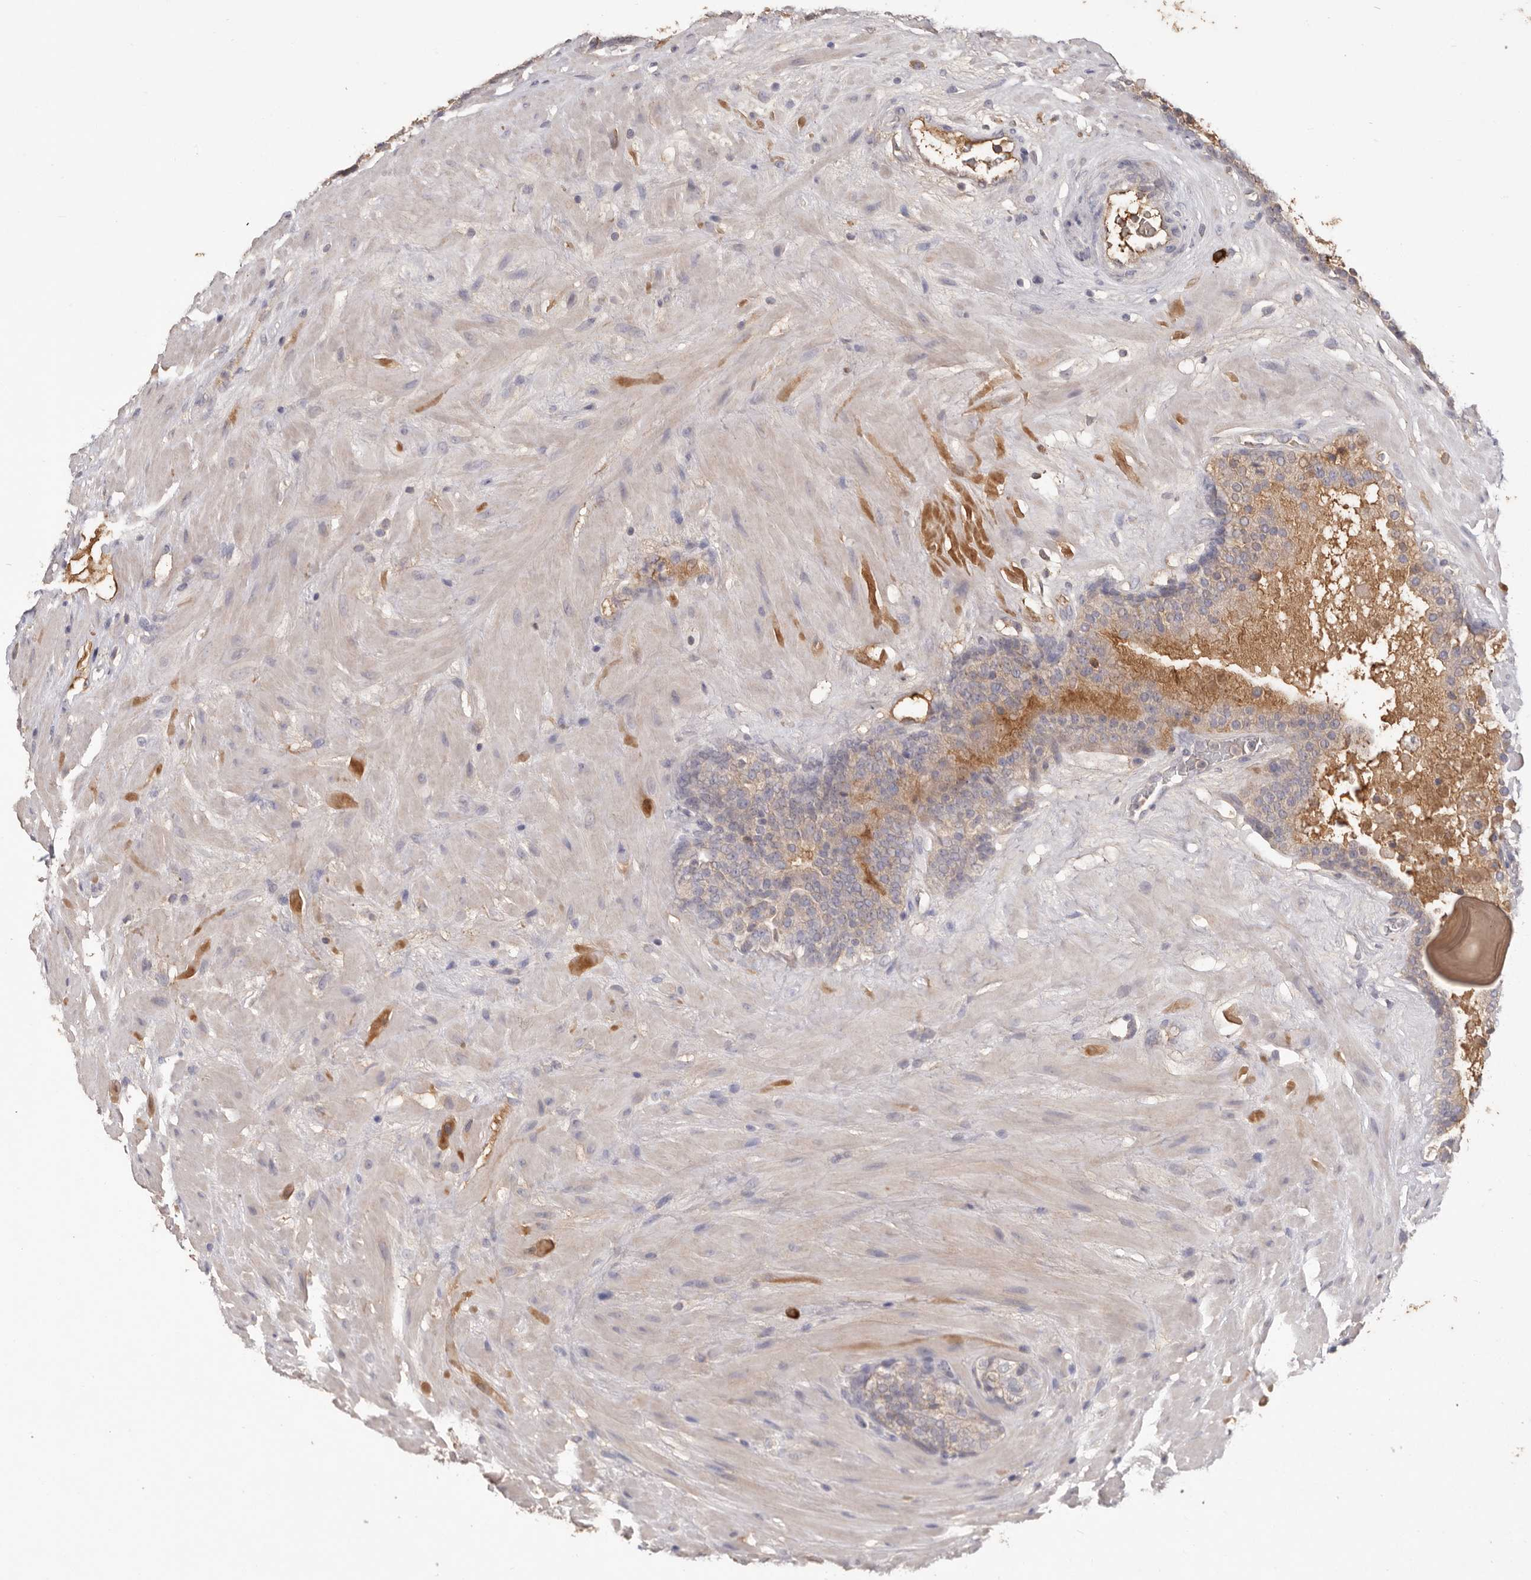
{"staining": {"intensity": "weak", "quantity": "25%-75%", "location": "cytoplasmic/membranous"}, "tissue": "prostate cancer", "cell_type": "Tumor cells", "image_type": "cancer", "snomed": [{"axis": "morphology", "description": "Adenocarcinoma, High grade"}, {"axis": "topography", "description": "Prostate"}], "caption": "Tumor cells demonstrate weak cytoplasmic/membranous expression in approximately 25%-75% of cells in prostate cancer (adenocarcinoma (high-grade)).", "gene": "HCAR2", "patient": {"sex": "male", "age": 56}}